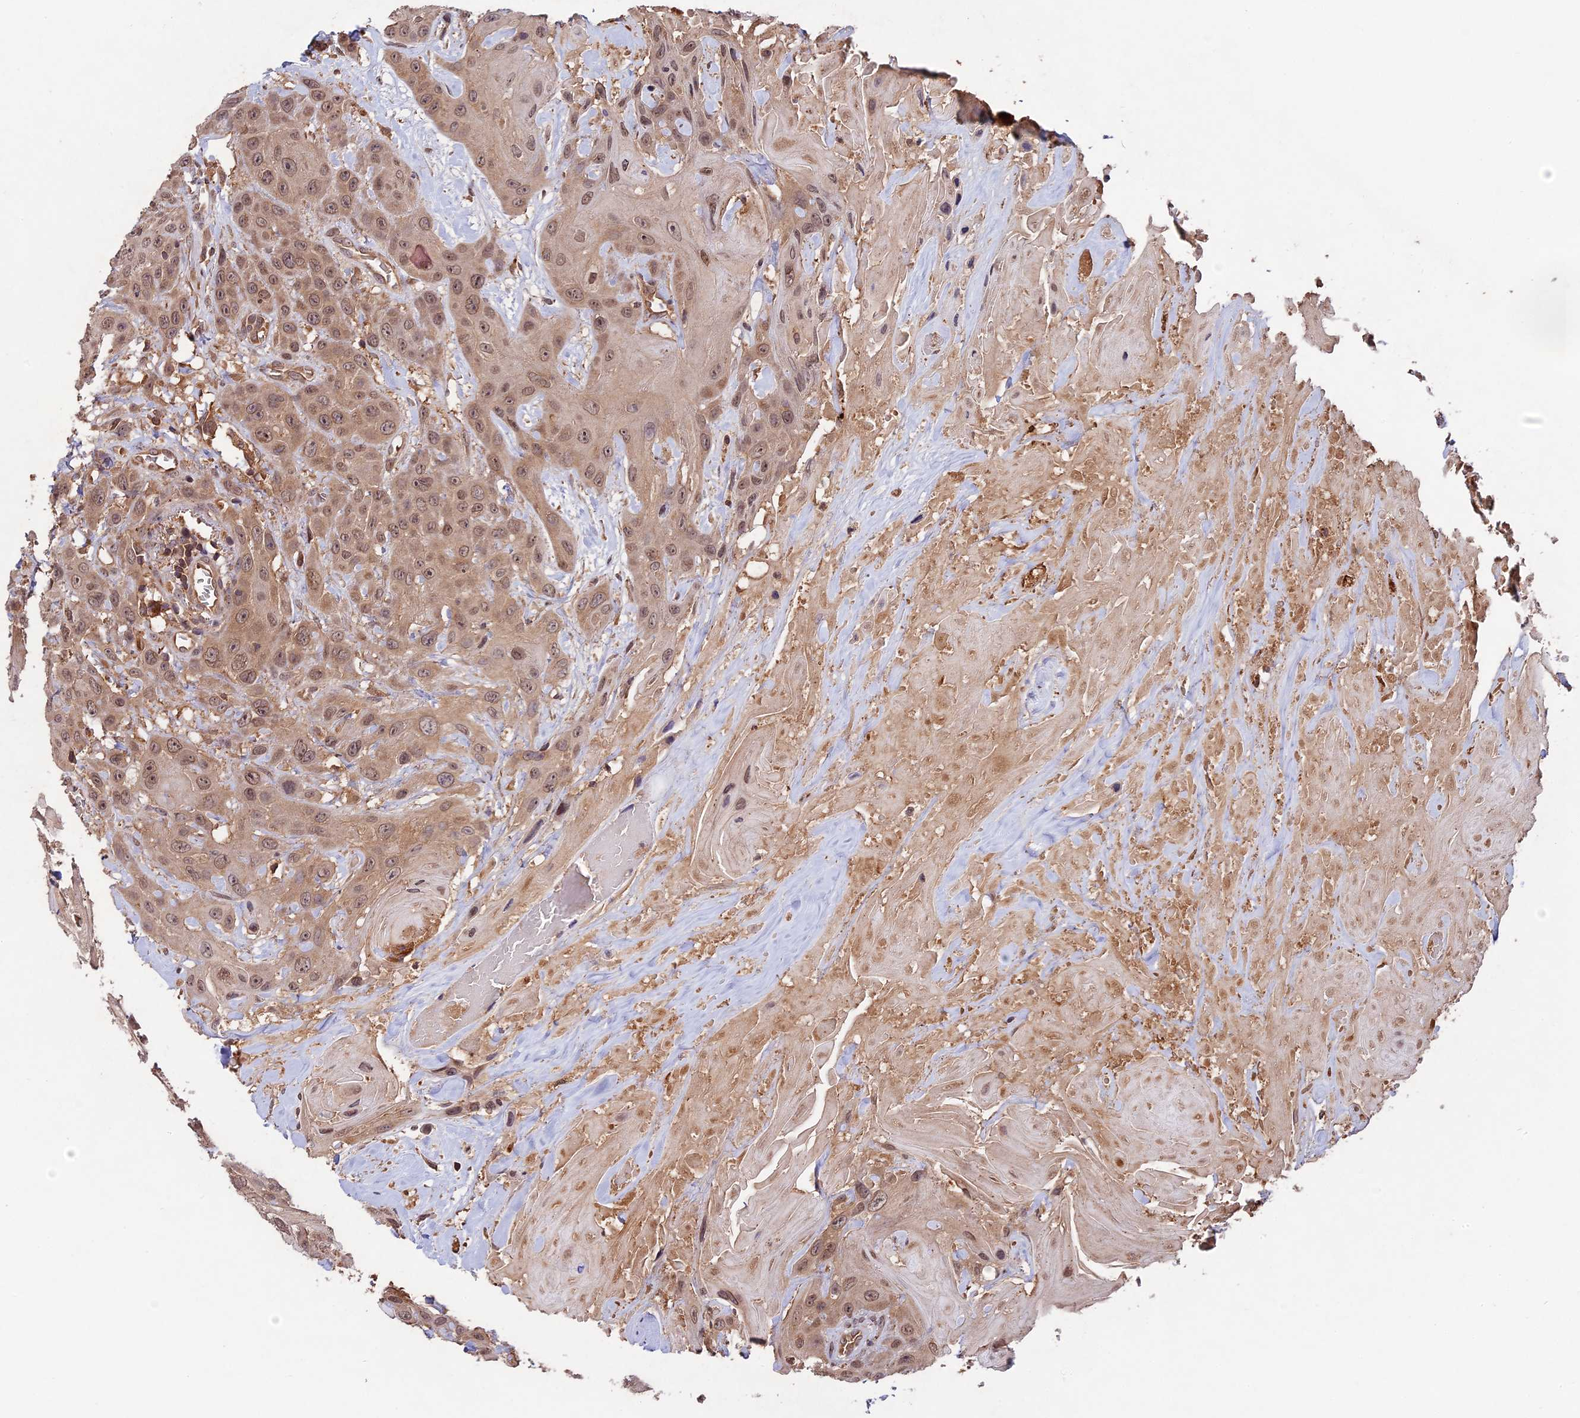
{"staining": {"intensity": "weak", "quantity": ">75%", "location": "cytoplasmic/membranous,nuclear"}, "tissue": "head and neck cancer", "cell_type": "Tumor cells", "image_type": "cancer", "snomed": [{"axis": "morphology", "description": "Squamous cell carcinoma, NOS"}, {"axis": "topography", "description": "Head-Neck"}], "caption": "DAB (3,3'-diaminobenzidine) immunohistochemical staining of human squamous cell carcinoma (head and neck) displays weak cytoplasmic/membranous and nuclear protein staining in approximately >75% of tumor cells.", "gene": "CHAC1", "patient": {"sex": "male", "age": 81}}